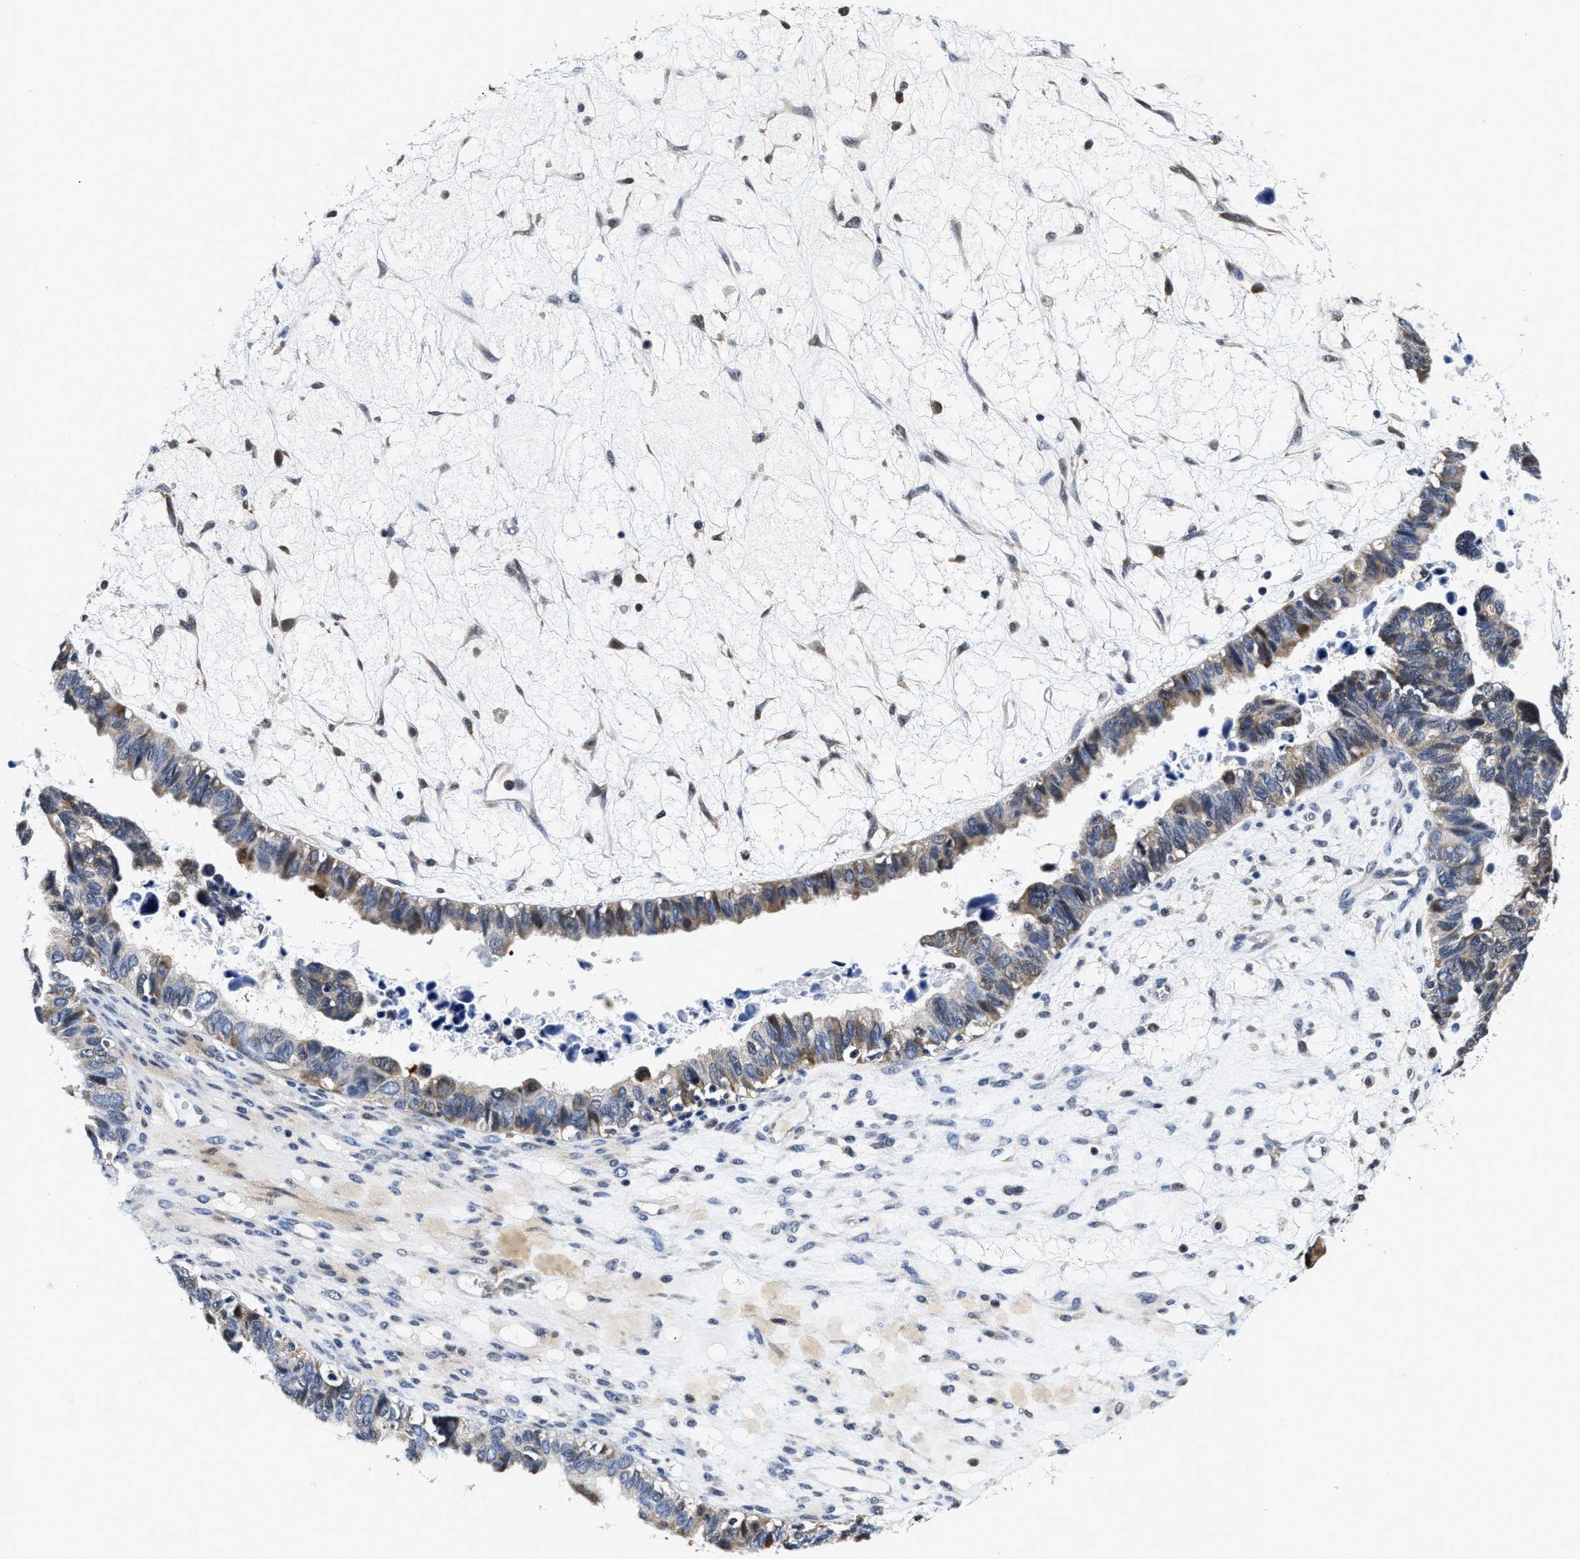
{"staining": {"intensity": "weak", "quantity": "25%-75%", "location": "cytoplasmic/membranous"}, "tissue": "ovarian cancer", "cell_type": "Tumor cells", "image_type": "cancer", "snomed": [{"axis": "morphology", "description": "Cystadenocarcinoma, serous, NOS"}, {"axis": "topography", "description": "Ovary"}], "caption": "Immunohistochemical staining of ovarian cancer demonstrates low levels of weak cytoplasmic/membranous protein staining in about 25%-75% of tumor cells.", "gene": "PHPT1", "patient": {"sex": "female", "age": 79}}